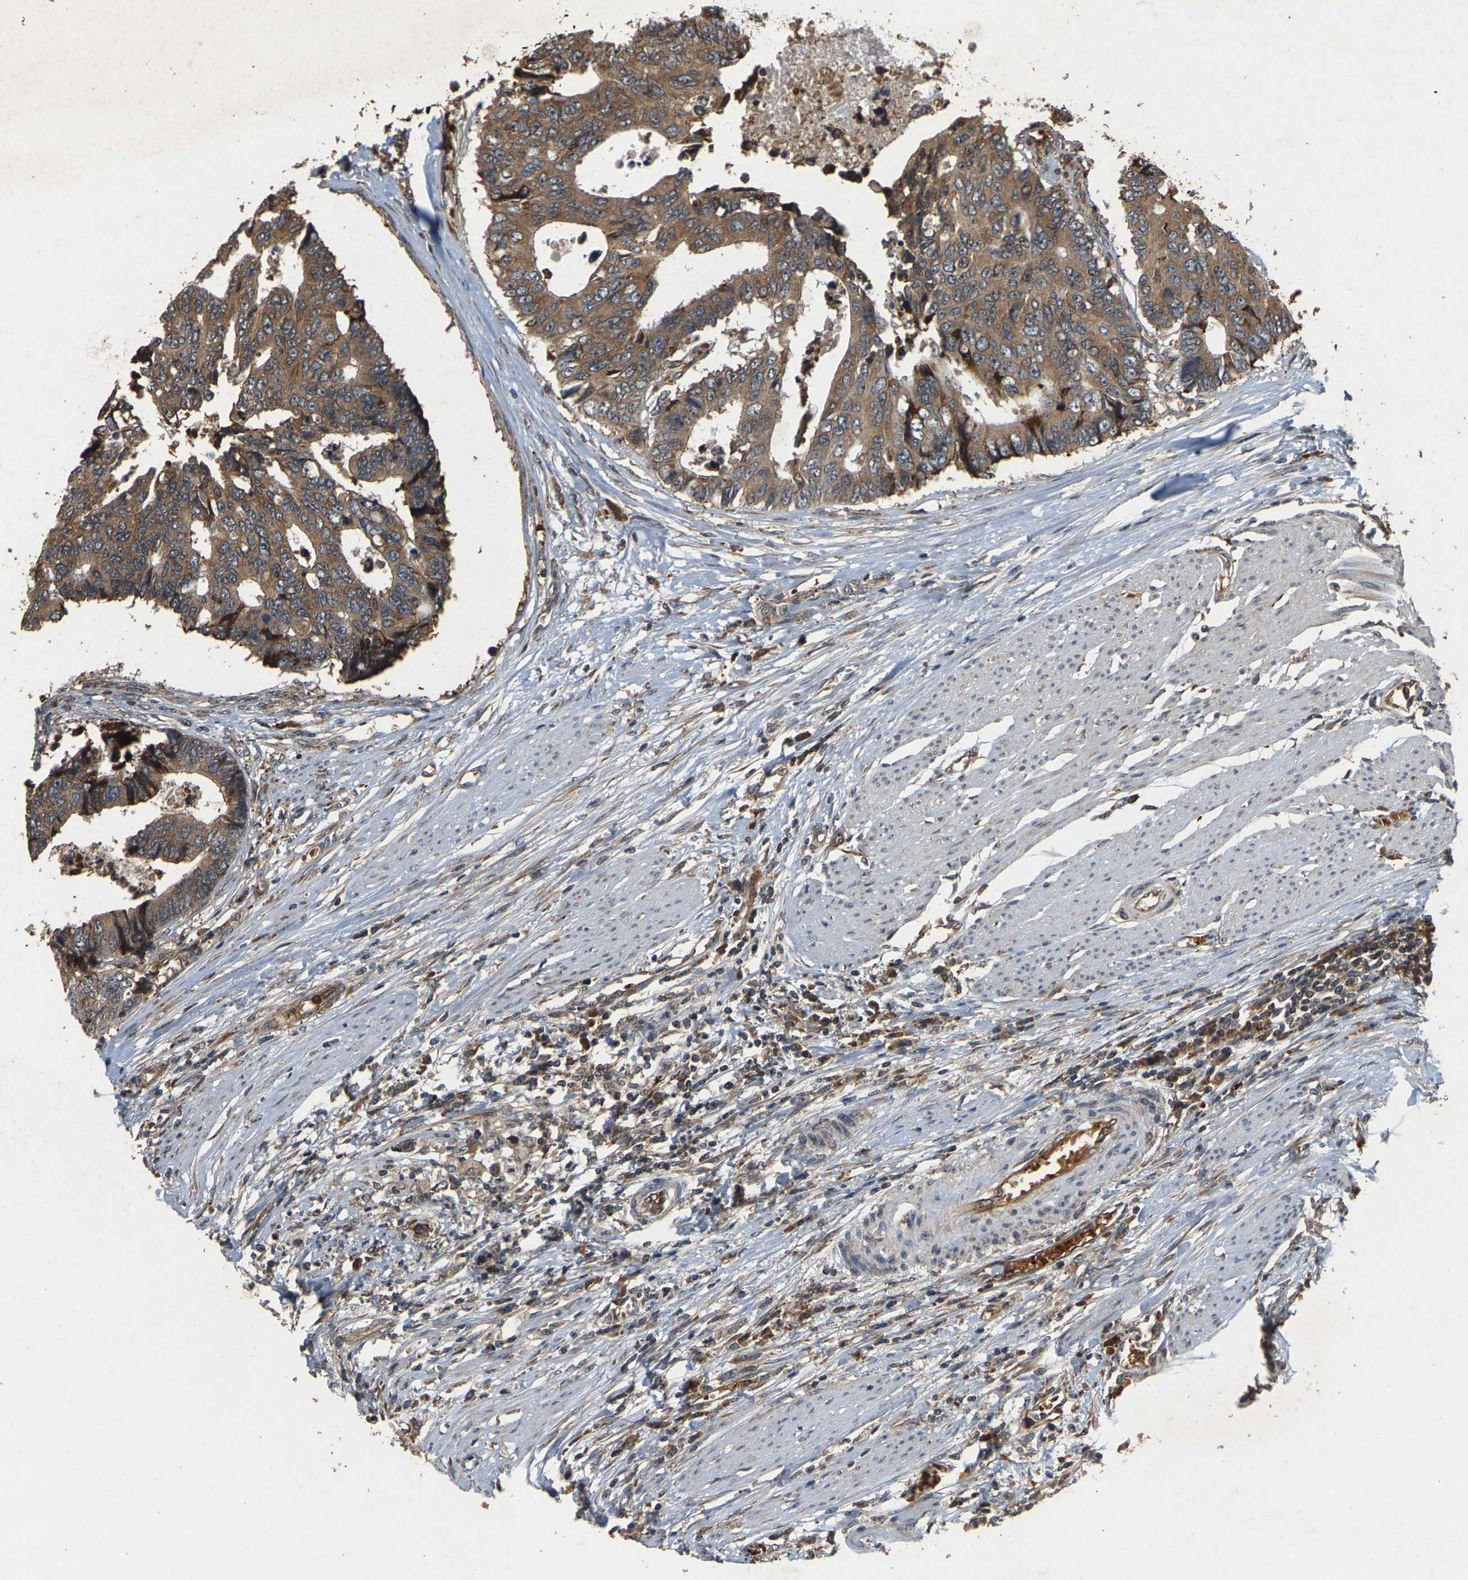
{"staining": {"intensity": "moderate", "quantity": ">75%", "location": "cytoplasmic/membranous"}, "tissue": "colorectal cancer", "cell_type": "Tumor cells", "image_type": "cancer", "snomed": [{"axis": "morphology", "description": "Adenocarcinoma, NOS"}, {"axis": "topography", "description": "Rectum"}], "caption": "A histopathology image showing moderate cytoplasmic/membranous staining in about >75% of tumor cells in colorectal cancer, as visualized by brown immunohistochemical staining.", "gene": "CIDEC", "patient": {"sex": "male", "age": 84}}